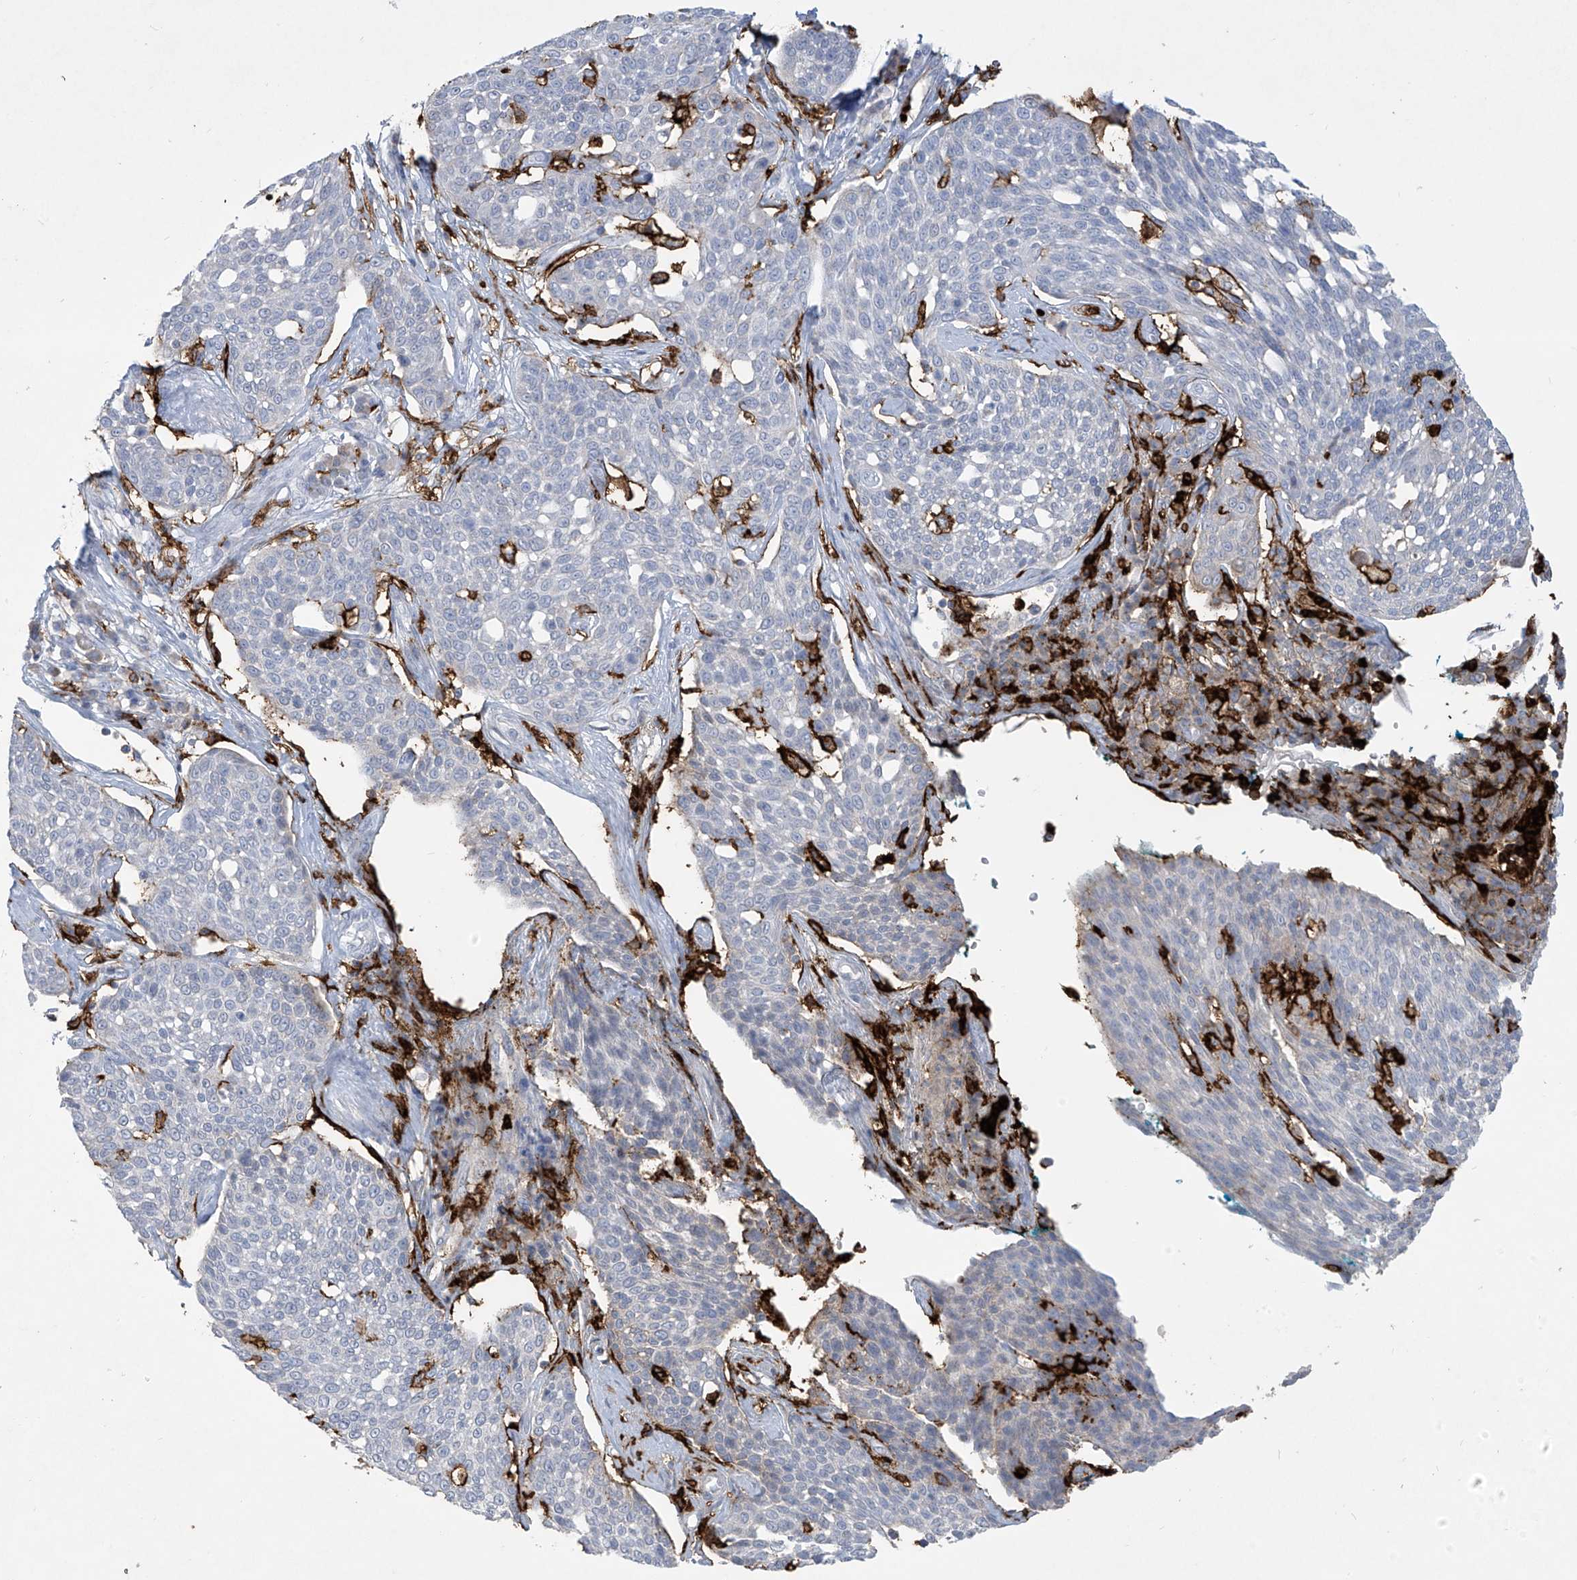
{"staining": {"intensity": "negative", "quantity": "none", "location": "none"}, "tissue": "cervical cancer", "cell_type": "Tumor cells", "image_type": "cancer", "snomed": [{"axis": "morphology", "description": "Squamous cell carcinoma, NOS"}, {"axis": "topography", "description": "Cervix"}], "caption": "An image of human cervical cancer is negative for staining in tumor cells.", "gene": "FCGR3A", "patient": {"sex": "female", "age": 34}}